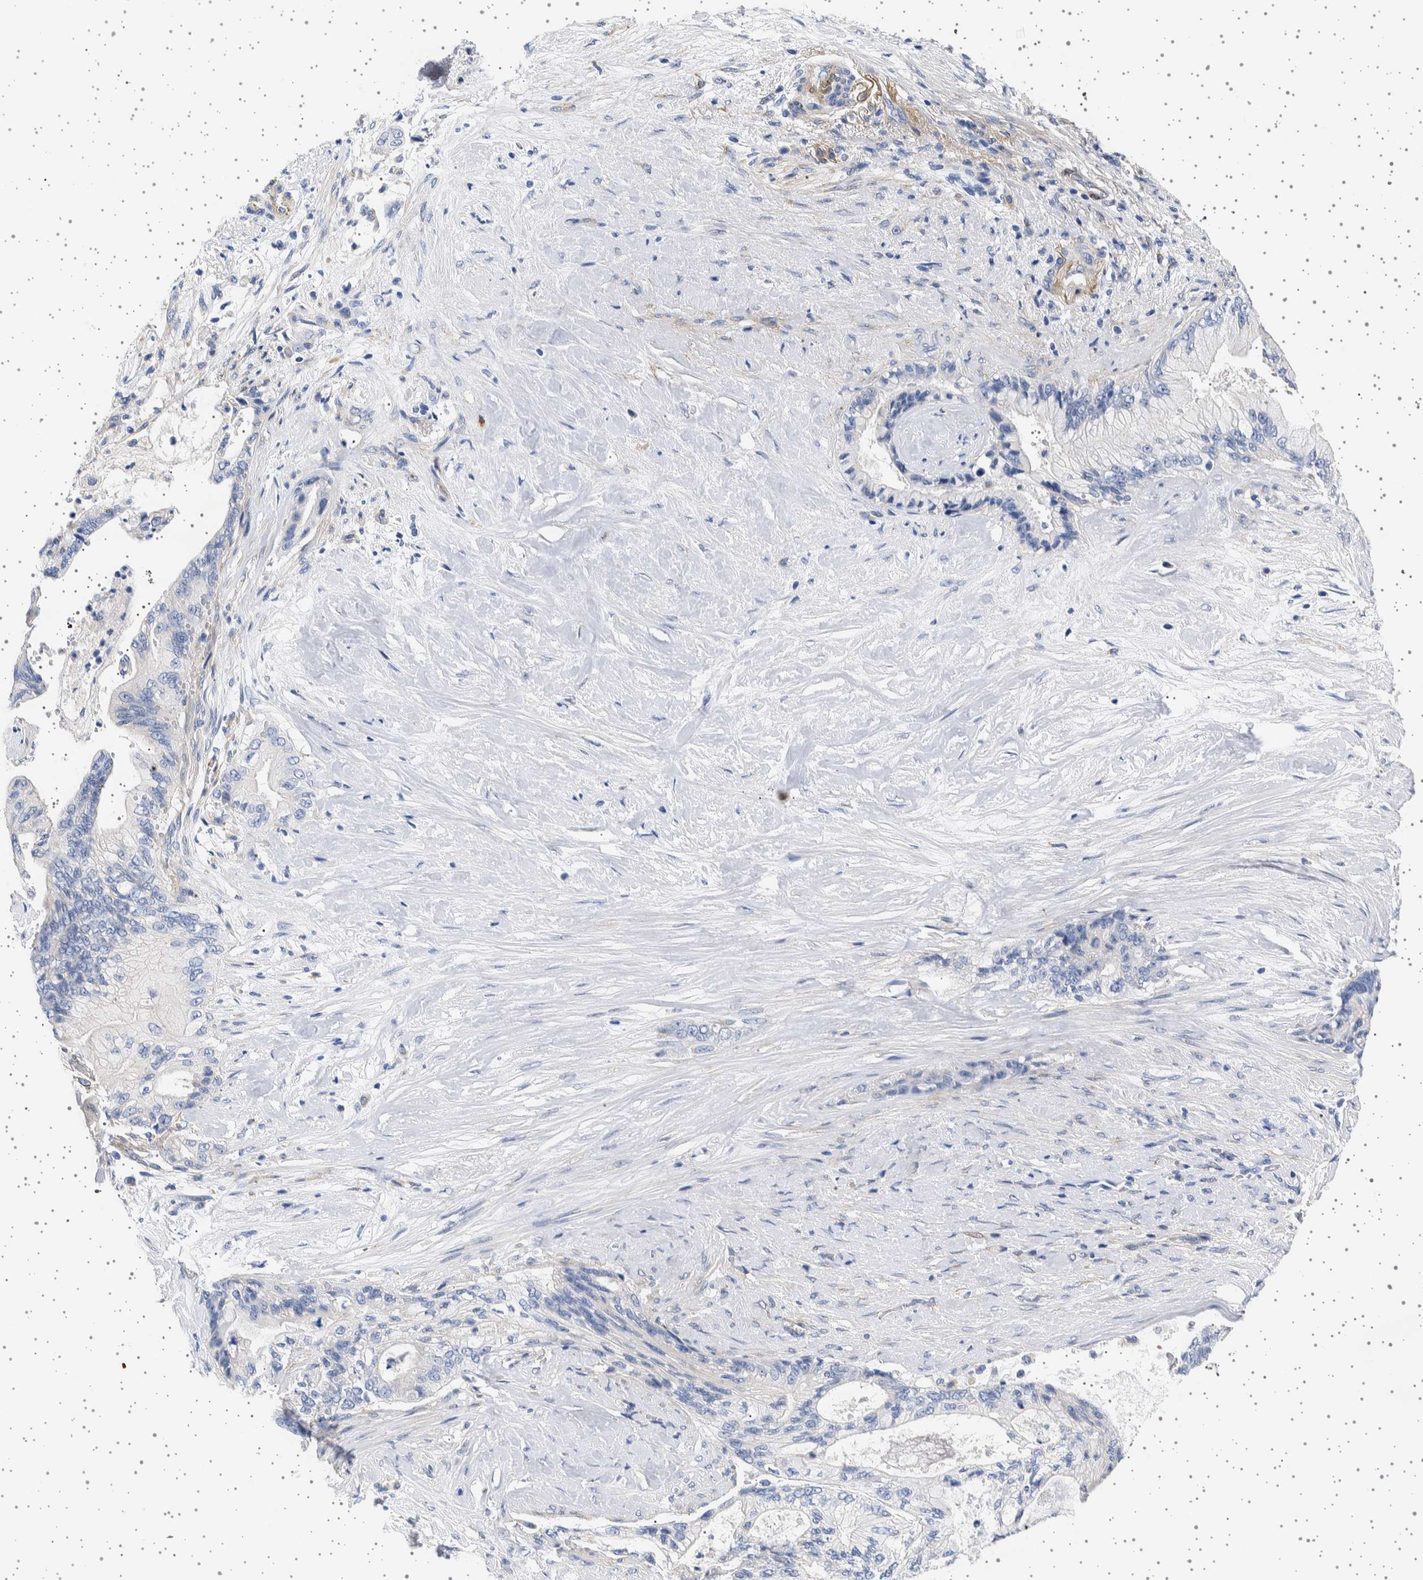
{"staining": {"intensity": "negative", "quantity": "none", "location": "none"}, "tissue": "pancreatic cancer", "cell_type": "Tumor cells", "image_type": "cancer", "snomed": [{"axis": "morphology", "description": "Adenocarcinoma, NOS"}, {"axis": "topography", "description": "Pancreas"}], "caption": "DAB (3,3'-diaminobenzidine) immunohistochemical staining of pancreatic adenocarcinoma demonstrates no significant positivity in tumor cells. (Immunohistochemistry (ihc), brightfield microscopy, high magnification).", "gene": "SEPTIN4", "patient": {"sex": "male", "age": 59}}